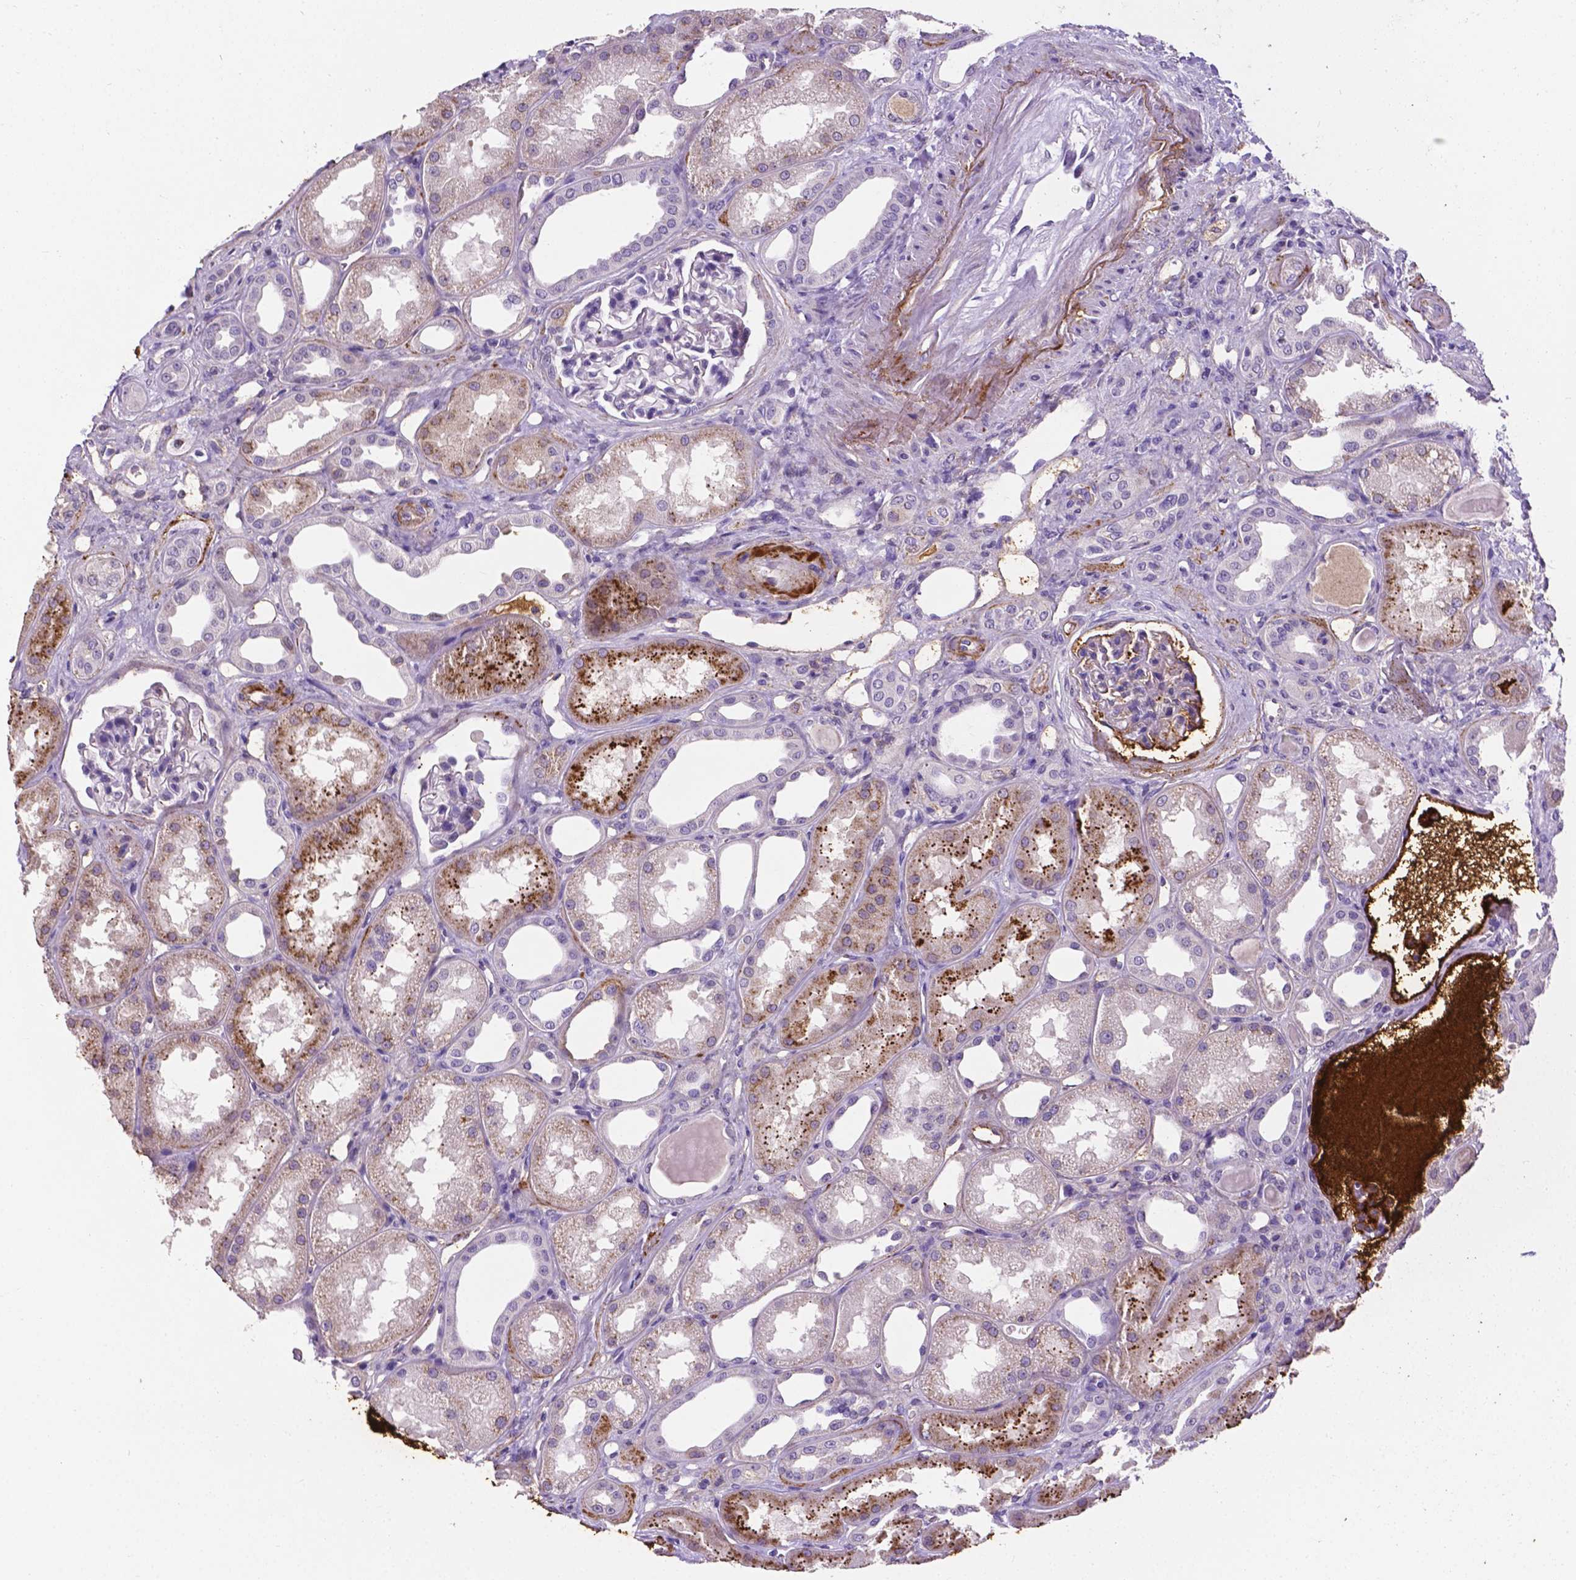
{"staining": {"intensity": "negative", "quantity": "none", "location": "none"}, "tissue": "kidney", "cell_type": "Cells in glomeruli", "image_type": "normal", "snomed": [{"axis": "morphology", "description": "Normal tissue, NOS"}, {"axis": "topography", "description": "Kidney"}], "caption": "This is an IHC histopathology image of benign human kidney. There is no positivity in cells in glomeruli.", "gene": "APOE", "patient": {"sex": "male", "age": 61}}